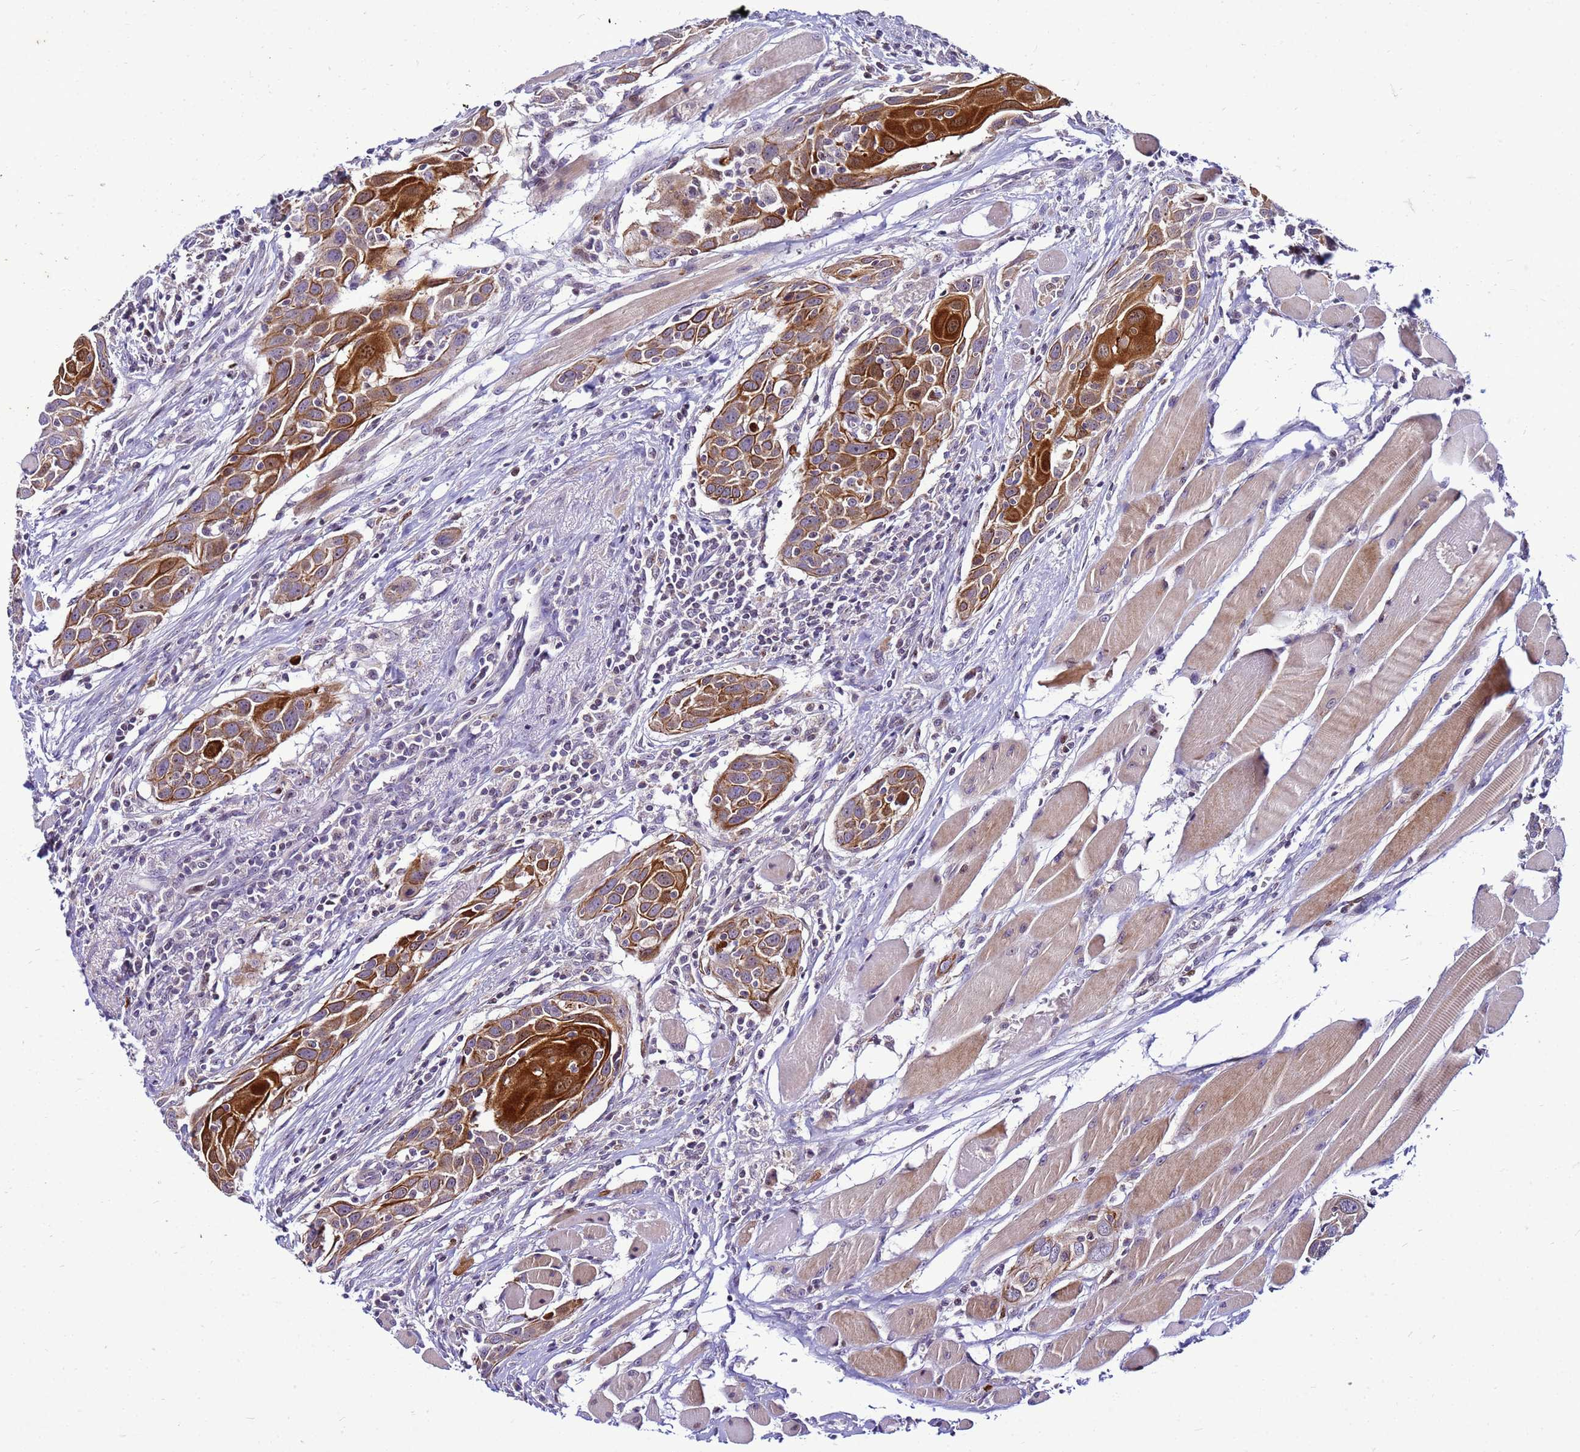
{"staining": {"intensity": "moderate", "quantity": ">75%", "location": "cytoplasmic/membranous"}, "tissue": "head and neck cancer", "cell_type": "Tumor cells", "image_type": "cancer", "snomed": [{"axis": "morphology", "description": "Squamous cell carcinoma, NOS"}, {"axis": "topography", "description": "Oral tissue"}, {"axis": "topography", "description": "Head-Neck"}], "caption": "Immunohistochemistry (IHC) of human head and neck squamous cell carcinoma reveals medium levels of moderate cytoplasmic/membranous staining in approximately >75% of tumor cells.", "gene": "VPS4B", "patient": {"sex": "female", "age": 50}}